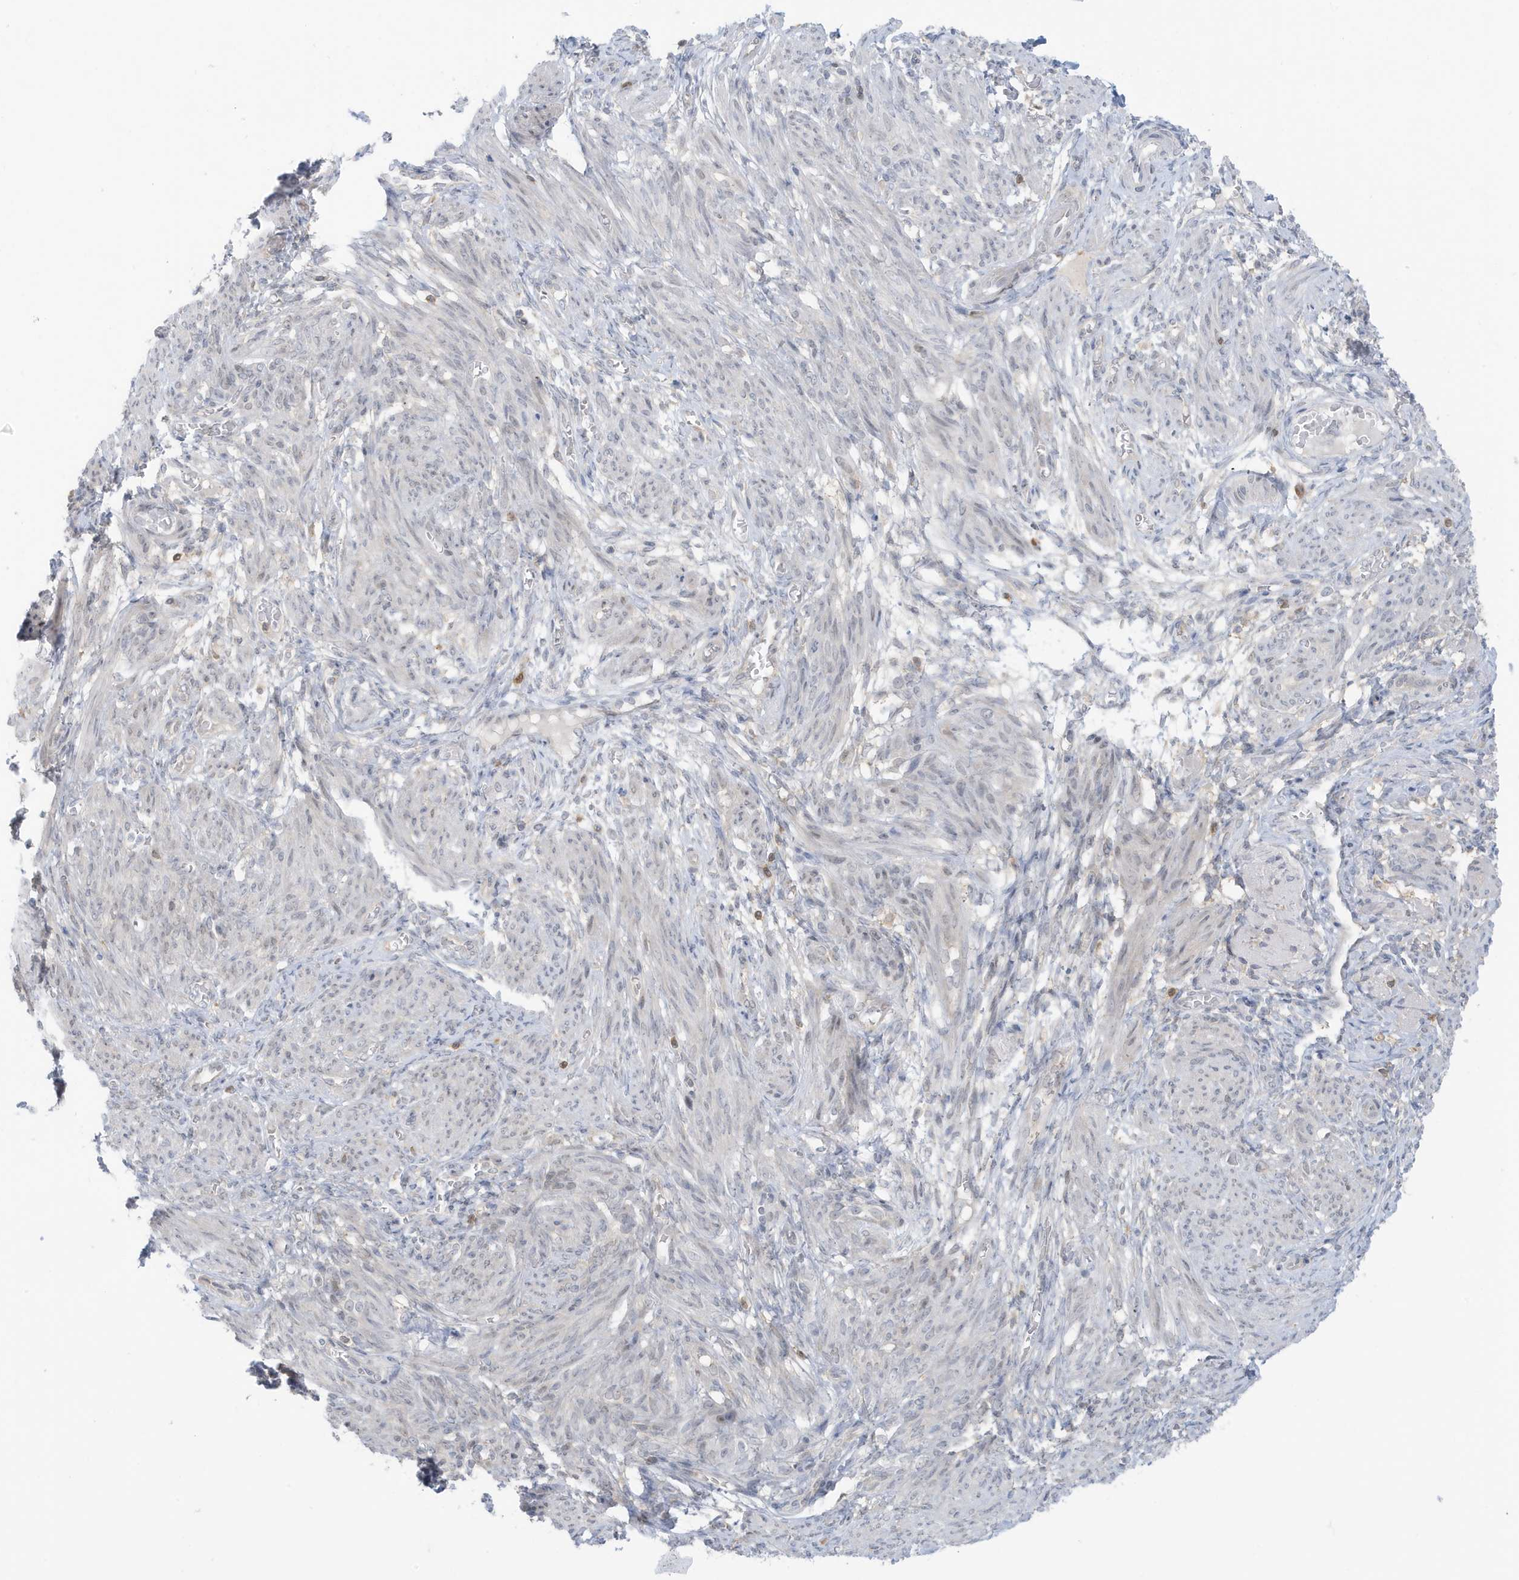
{"staining": {"intensity": "negative", "quantity": "none", "location": "none"}, "tissue": "smooth muscle", "cell_type": "Smooth muscle cells", "image_type": "normal", "snomed": [{"axis": "morphology", "description": "Normal tissue, NOS"}, {"axis": "topography", "description": "Smooth muscle"}], "caption": "Immunohistochemistry (IHC) of unremarkable smooth muscle reveals no staining in smooth muscle cells. The staining is performed using DAB brown chromogen with nuclei counter-stained in using hematoxylin.", "gene": "OGA", "patient": {"sex": "female", "age": 39}}